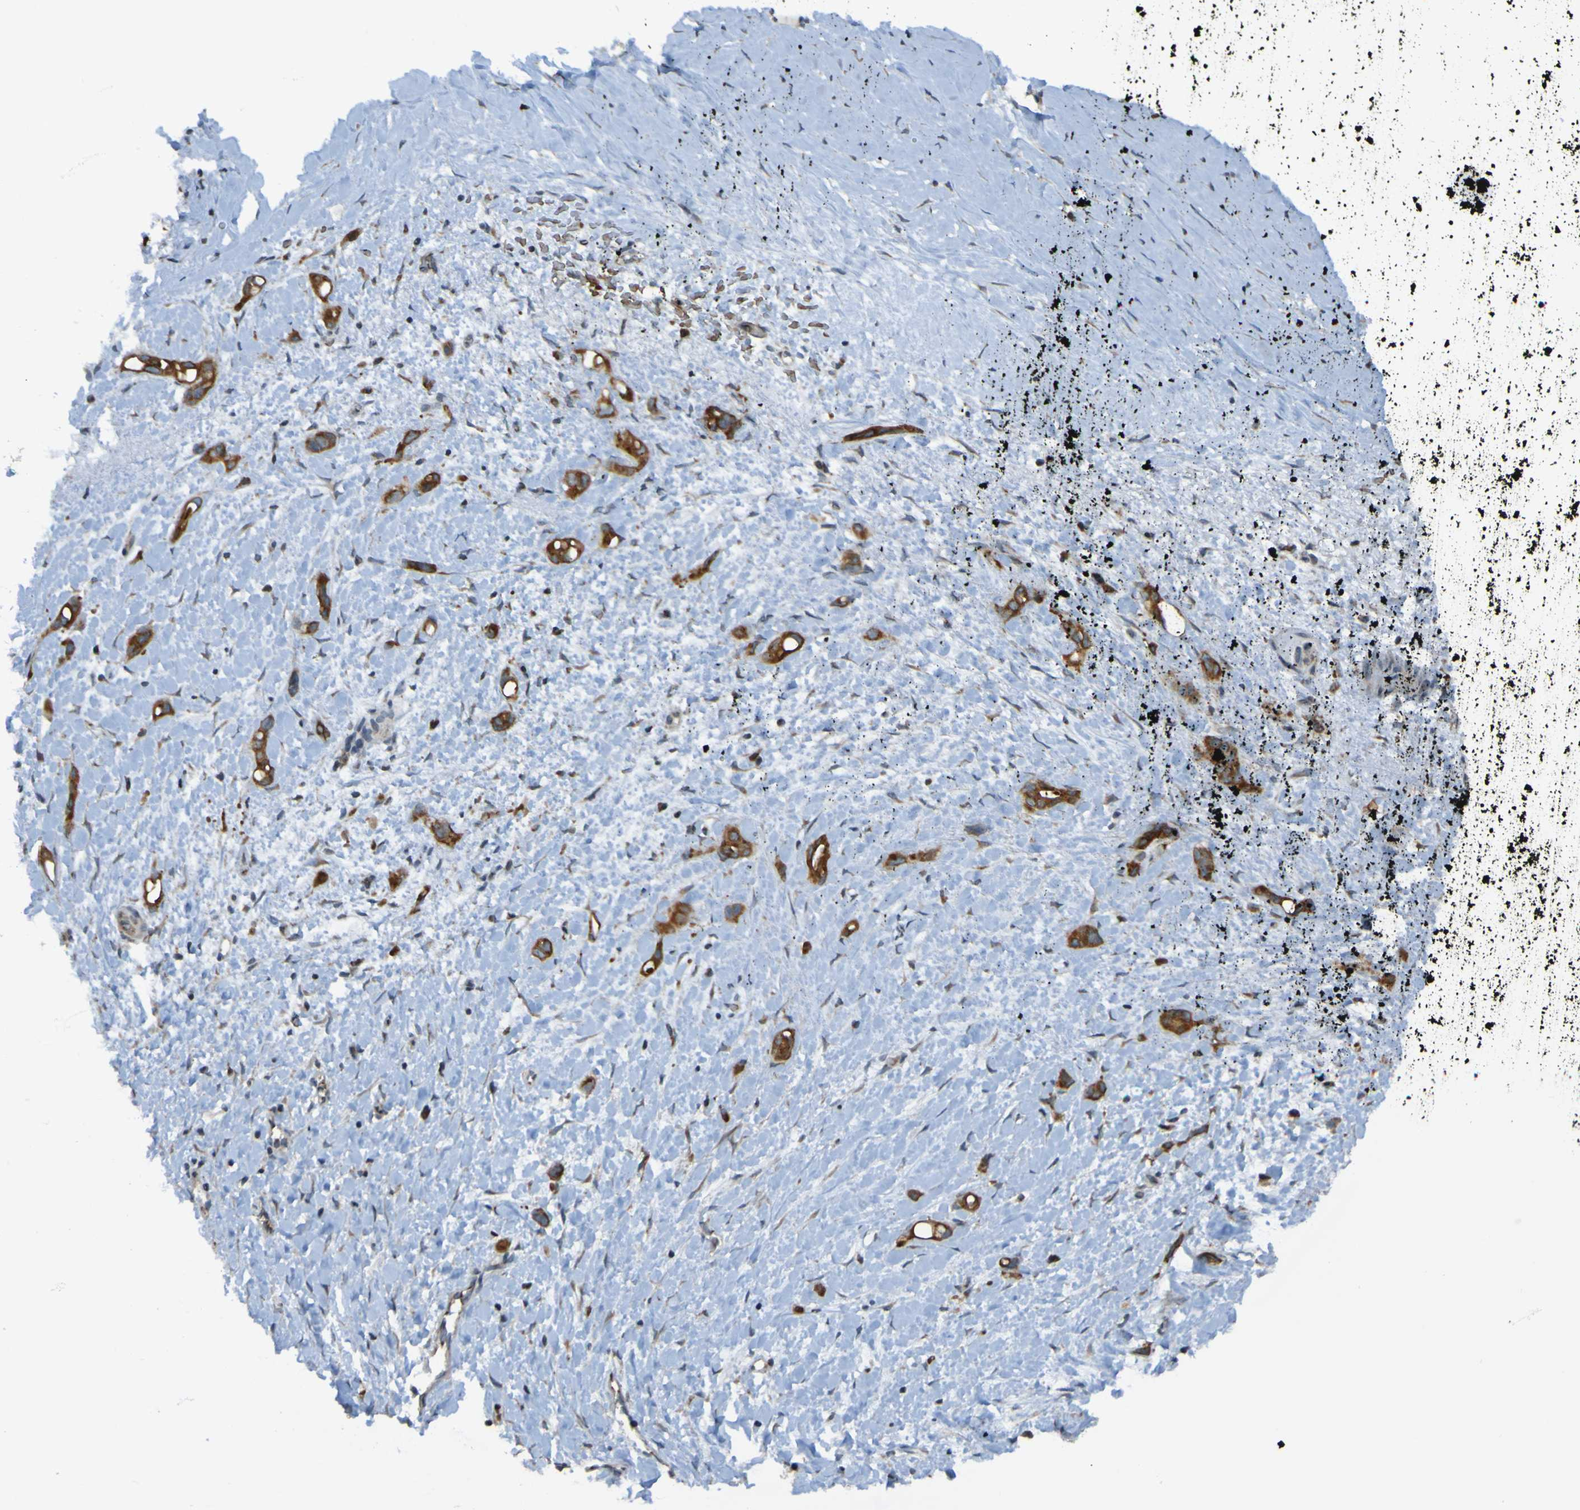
{"staining": {"intensity": "strong", "quantity": ">75%", "location": "cytoplasmic/membranous"}, "tissue": "liver cancer", "cell_type": "Tumor cells", "image_type": "cancer", "snomed": [{"axis": "morphology", "description": "Cholangiocarcinoma"}, {"axis": "topography", "description": "Liver"}], "caption": "Protein staining by immunohistochemistry exhibits strong cytoplasmic/membranous positivity in about >75% of tumor cells in cholangiocarcinoma (liver).", "gene": "UNG", "patient": {"sex": "female", "age": 65}}